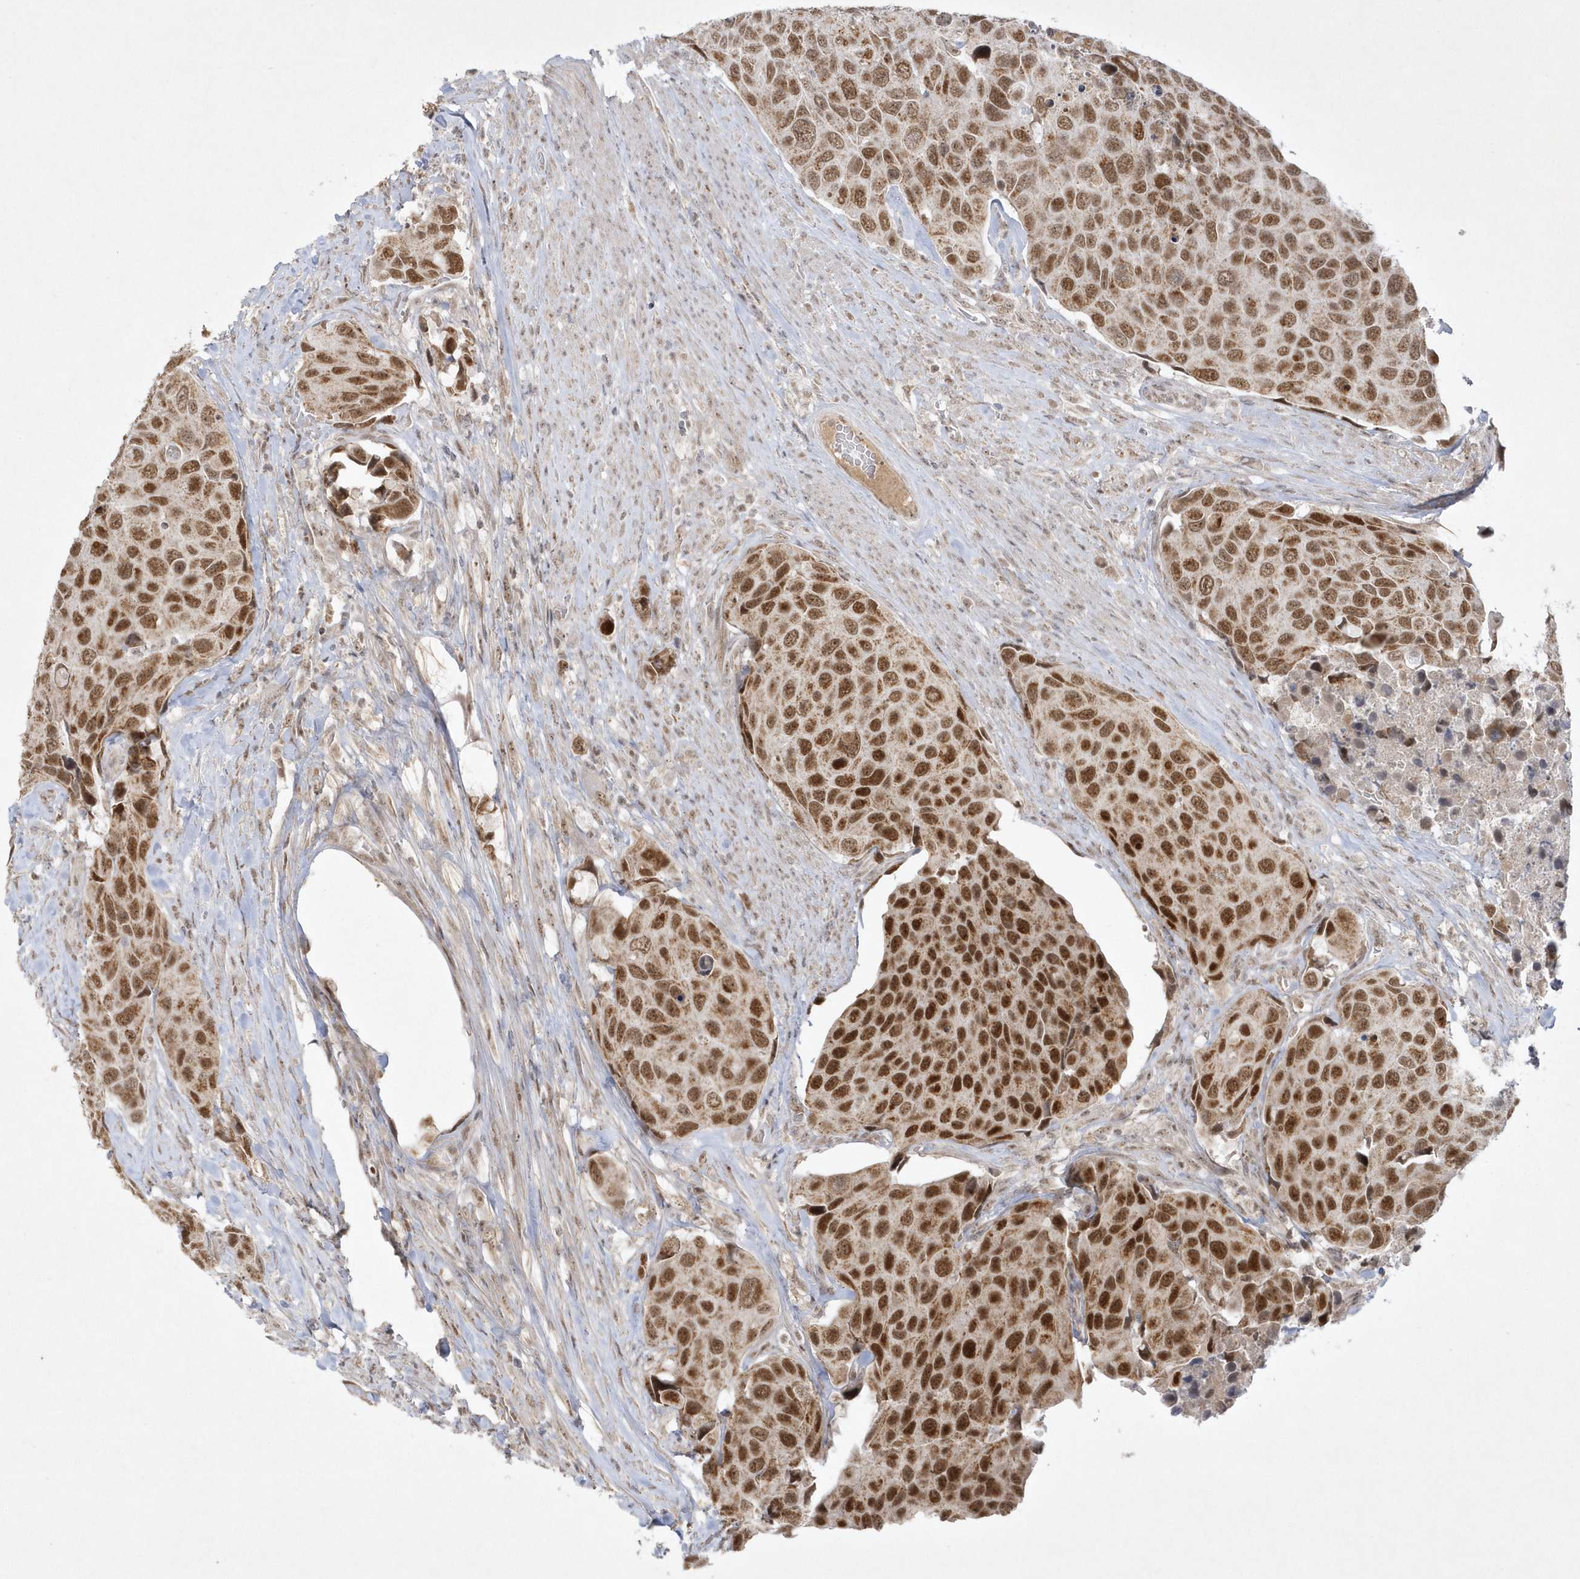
{"staining": {"intensity": "strong", "quantity": ">75%", "location": "nuclear"}, "tissue": "urothelial cancer", "cell_type": "Tumor cells", "image_type": "cancer", "snomed": [{"axis": "morphology", "description": "Urothelial carcinoma, High grade"}, {"axis": "topography", "description": "Urinary bladder"}], "caption": "High-grade urothelial carcinoma stained with immunohistochemistry (IHC) displays strong nuclear positivity in about >75% of tumor cells. (DAB = brown stain, brightfield microscopy at high magnification).", "gene": "CPSF3", "patient": {"sex": "male", "age": 74}}